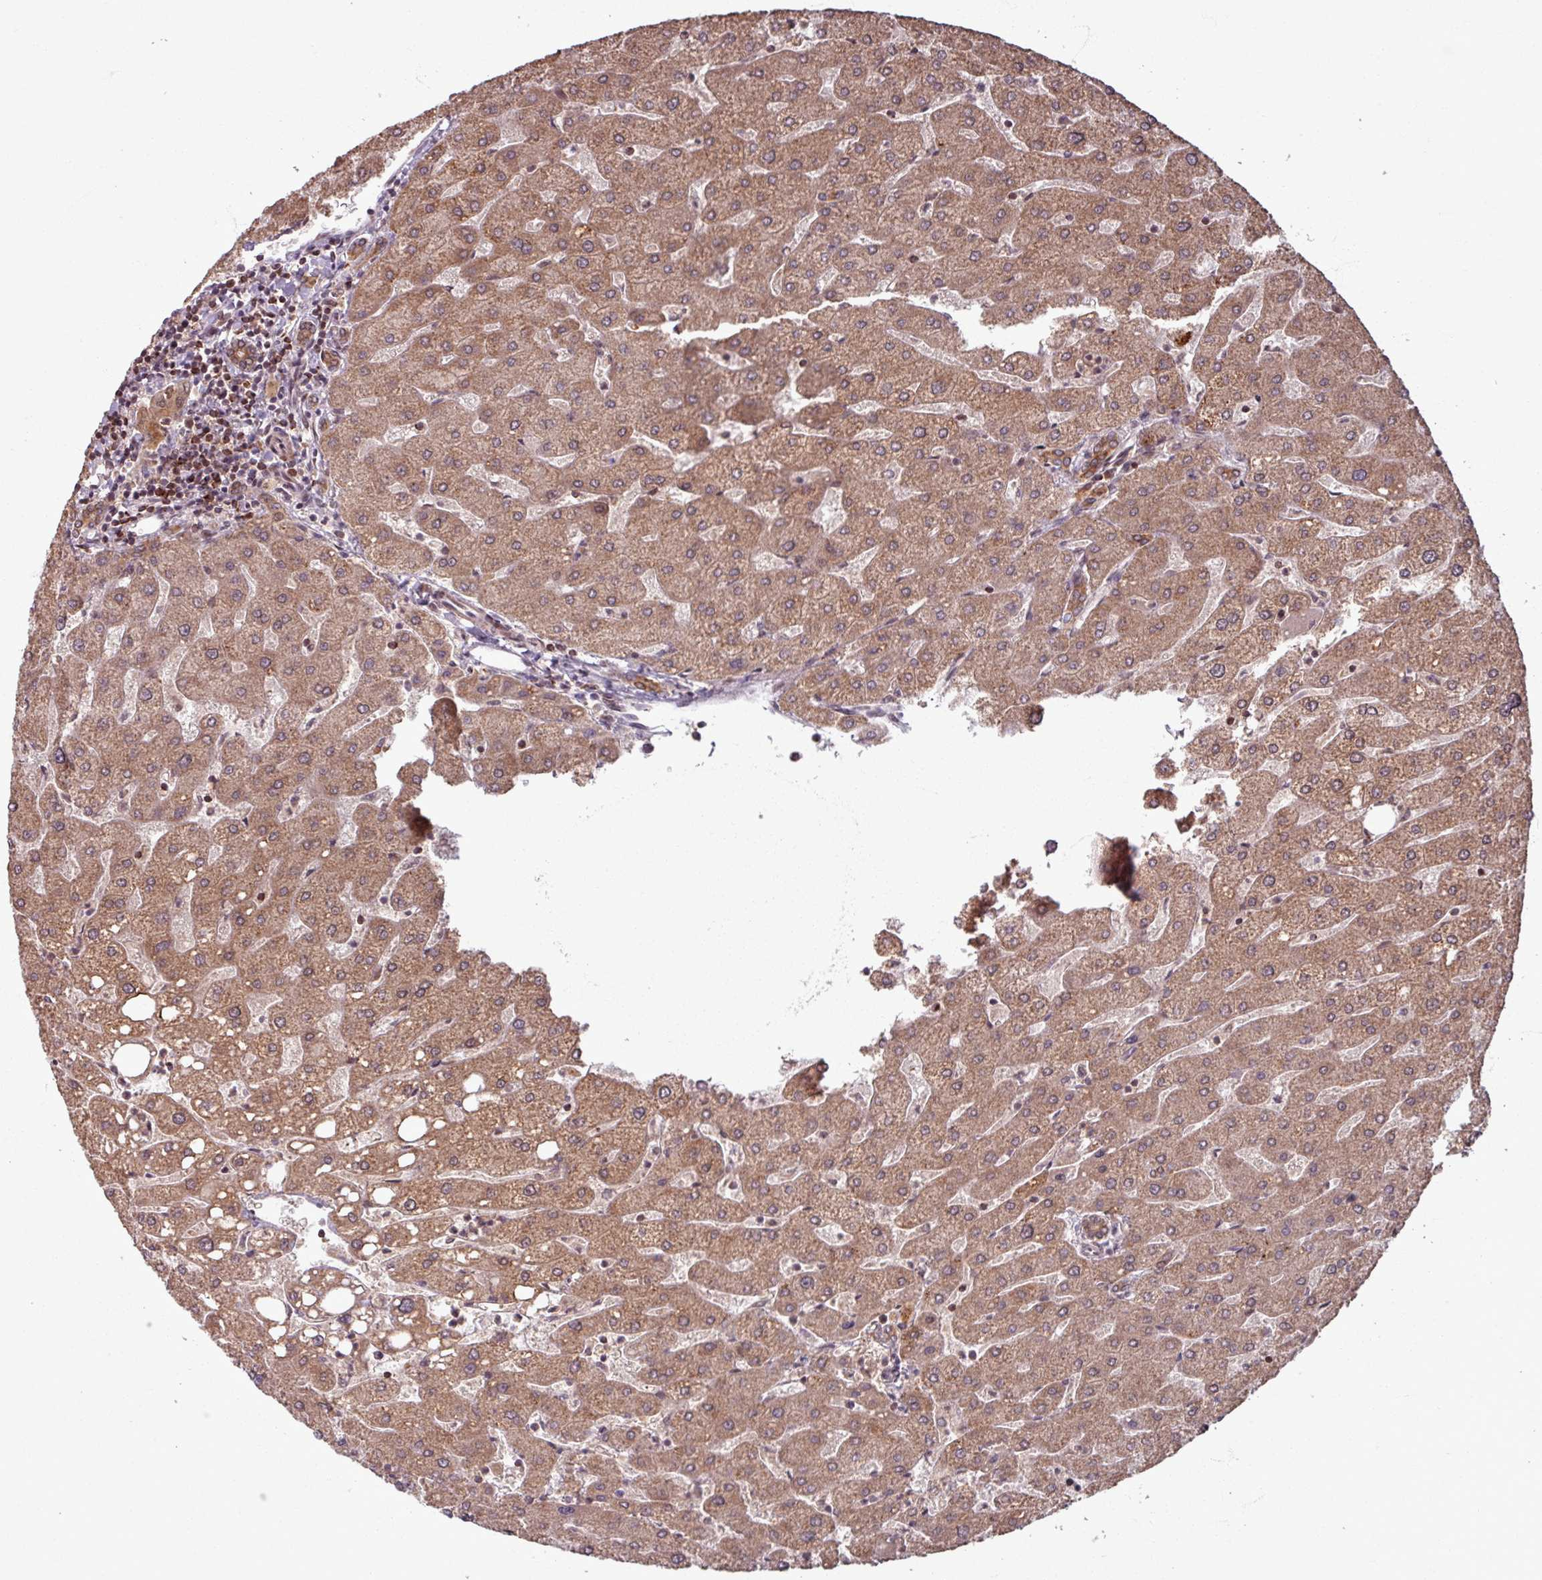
{"staining": {"intensity": "moderate", "quantity": ">75%", "location": "cytoplasmic/membranous,nuclear"}, "tissue": "liver", "cell_type": "Cholangiocytes", "image_type": "normal", "snomed": [{"axis": "morphology", "description": "Normal tissue, NOS"}, {"axis": "topography", "description": "Liver"}], "caption": "Normal liver was stained to show a protein in brown. There is medium levels of moderate cytoplasmic/membranous,nuclear staining in about >75% of cholangiocytes. The protein of interest is shown in brown color, while the nuclei are stained blue.", "gene": "OR6B1", "patient": {"sex": "male", "age": 67}}